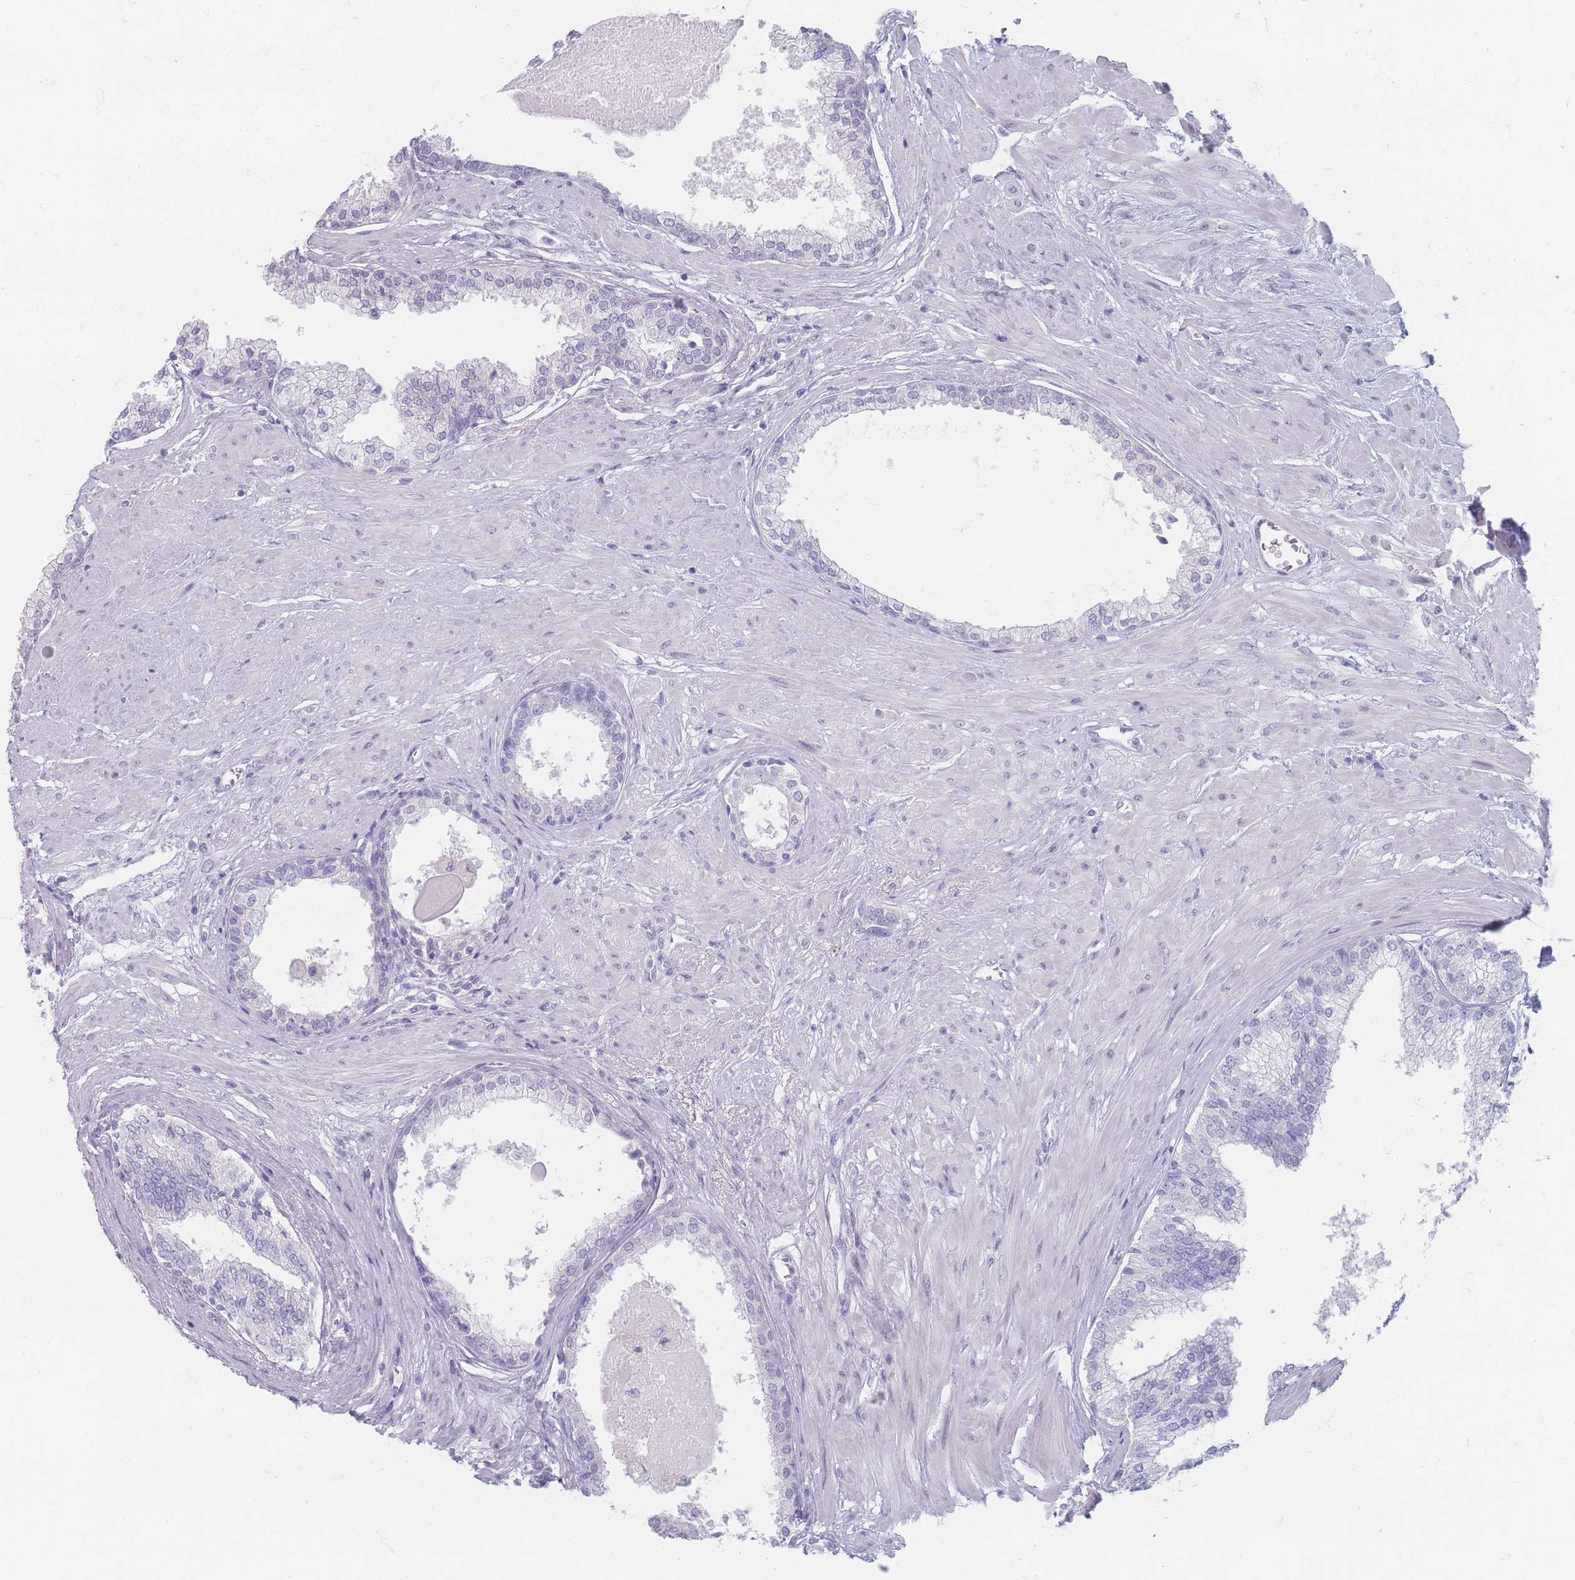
{"staining": {"intensity": "negative", "quantity": "none", "location": "none"}, "tissue": "prostate", "cell_type": "Glandular cells", "image_type": "normal", "snomed": [{"axis": "morphology", "description": "Normal tissue, NOS"}, {"axis": "topography", "description": "Prostate"}], "caption": "Immunohistochemistry image of benign prostate: human prostate stained with DAB (3,3'-diaminobenzidine) reveals no significant protein positivity in glandular cells. (DAB (3,3'-diaminobenzidine) immunohistochemistry with hematoxylin counter stain).", "gene": "PIGM", "patient": {"sex": "male", "age": 57}}